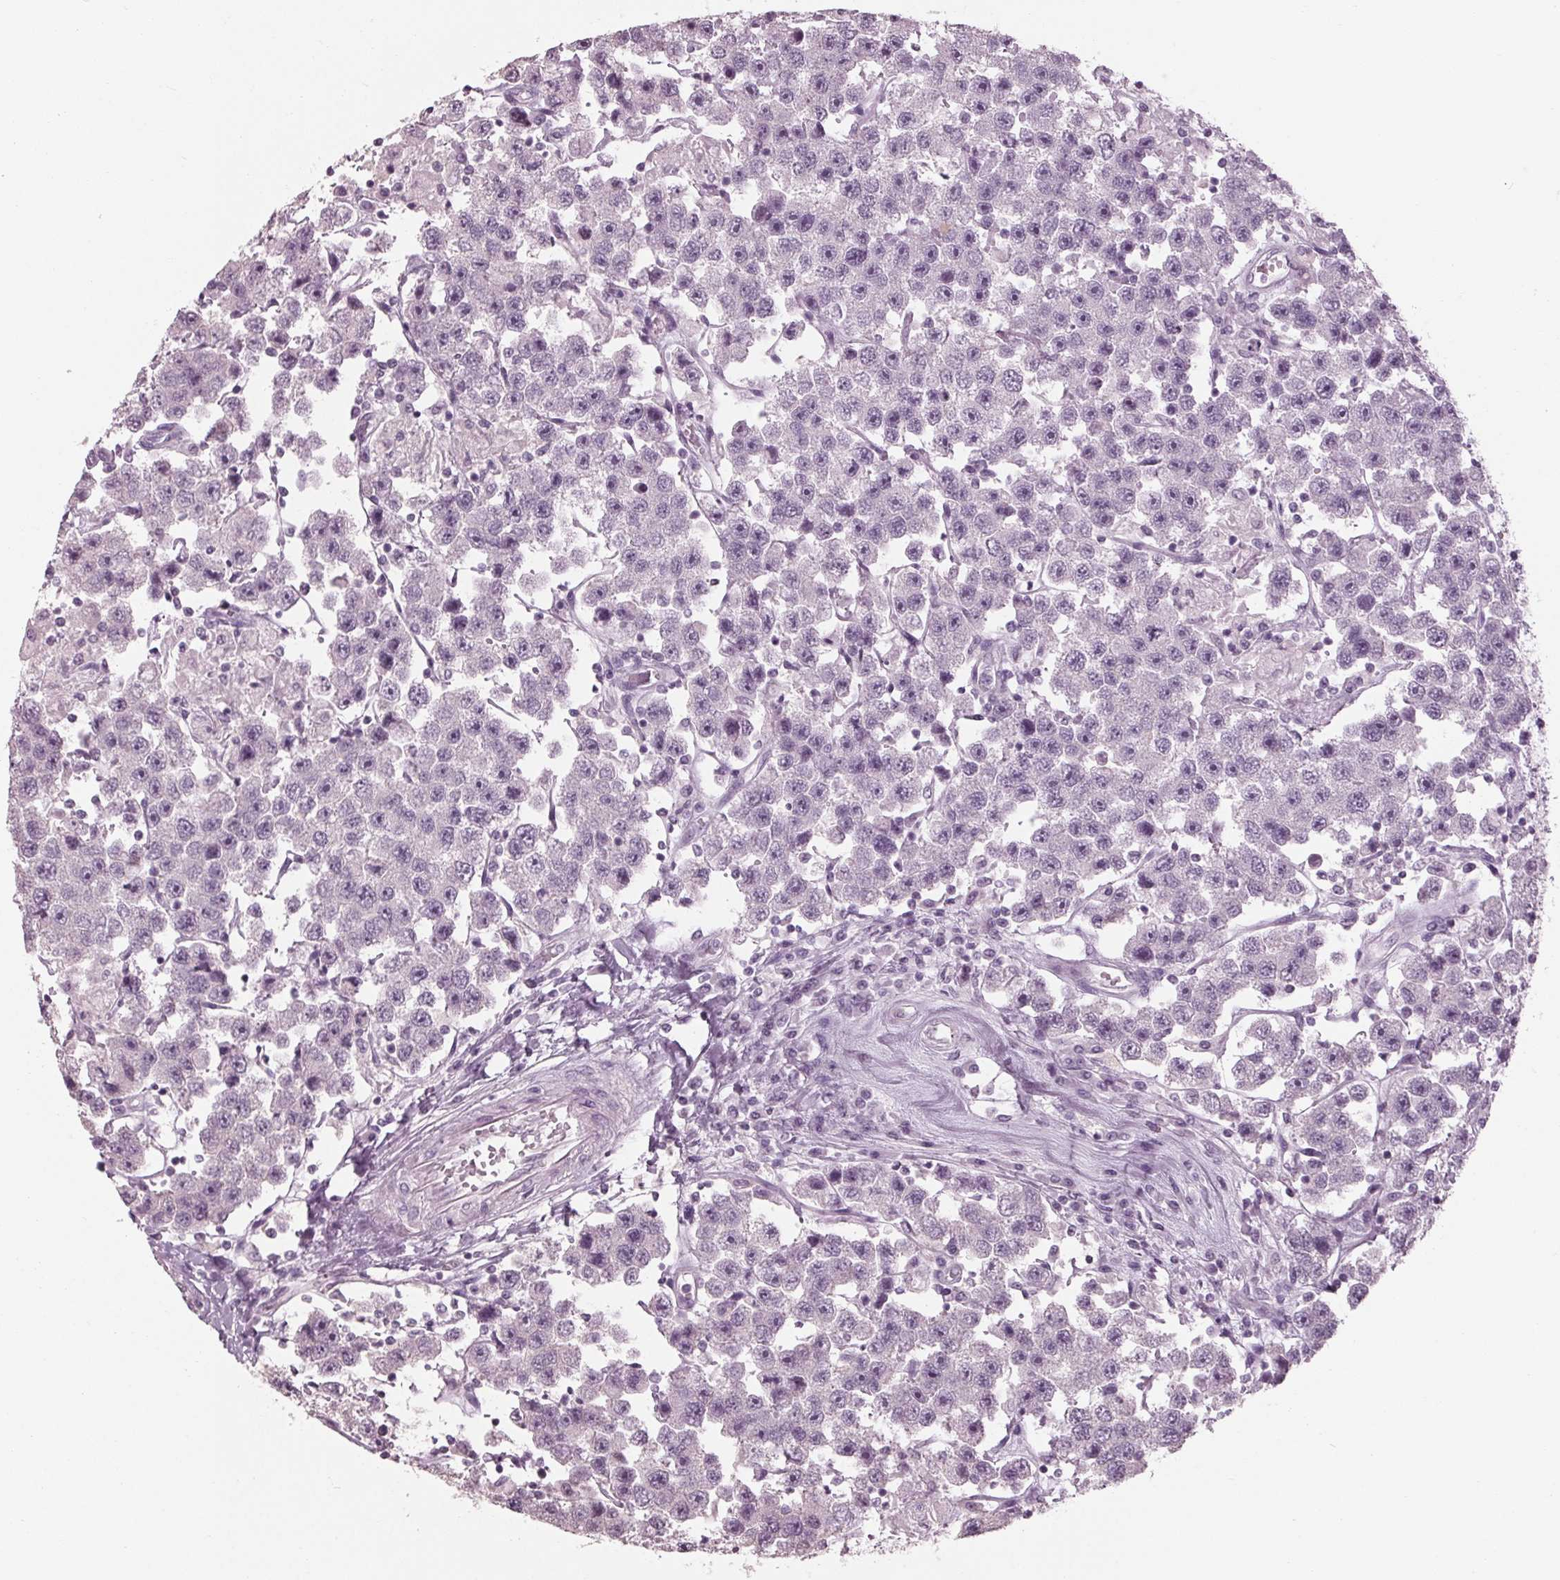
{"staining": {"intensity": "negative", "quantity": "none", "location": "none"}, "tissue": "testis cancer", "cell_type": "Tumor cells", "image_type": "cancer", "snomed": [{"axis": "morphology", "description": "Seminoma, NOS"}, {"axis": "topography", "description": "Testis"}], "caption": "An immunohistochemistry (IHC) micrograph of testis seminoma is shown. There is no staining in tumor cells of testis seminoma. (Immunohistochemistry (ihc), brightfield microscopy, high magnification).", "gene": "TNNC2", "patient": {"sex": "male", "age": 45}}